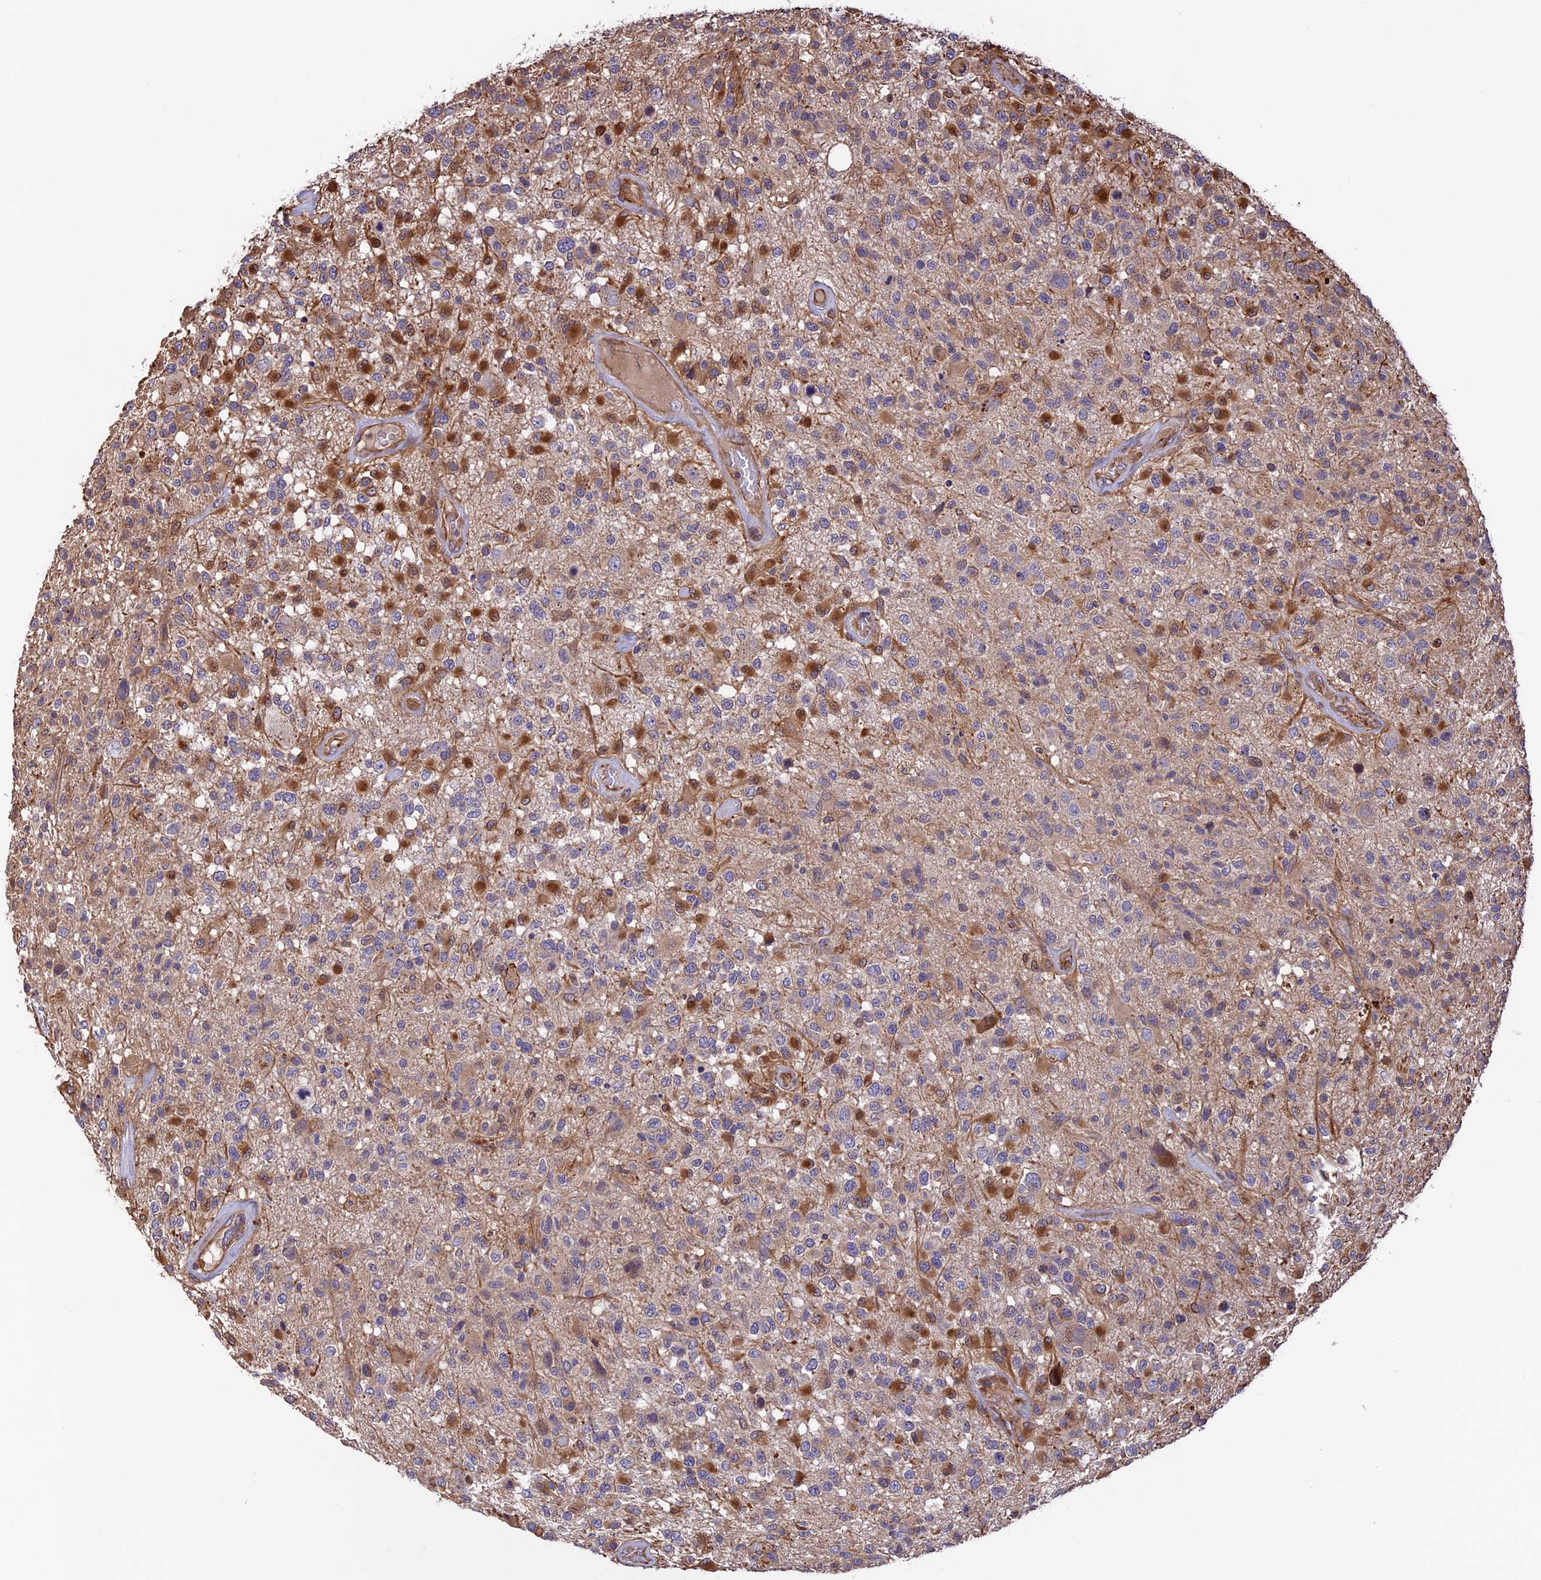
{"staining": {"intensity": "moderate", "quantity": "25%-75%", "location": "cytoplasmic/membranous"}, "tissue": "glioma", "cell_type": "Tumor cells", "image_type": "cancer", "snomed": [{"axis": "morphology", "description": "Glioma, malignant, High grade"}, {"axis": "morphology", "description": "Glioblastoma, NOS"}, {"axis": "topography", "description": "Brain"}], "caption": "Glioma was stained to show a protein in brown. There is medium levels of moderate cytoplasmic/membranous positivity in about 25%-75% of tumor cells.", "gene": "GAS8", "patient": {"sex": "male", "age": 60}}